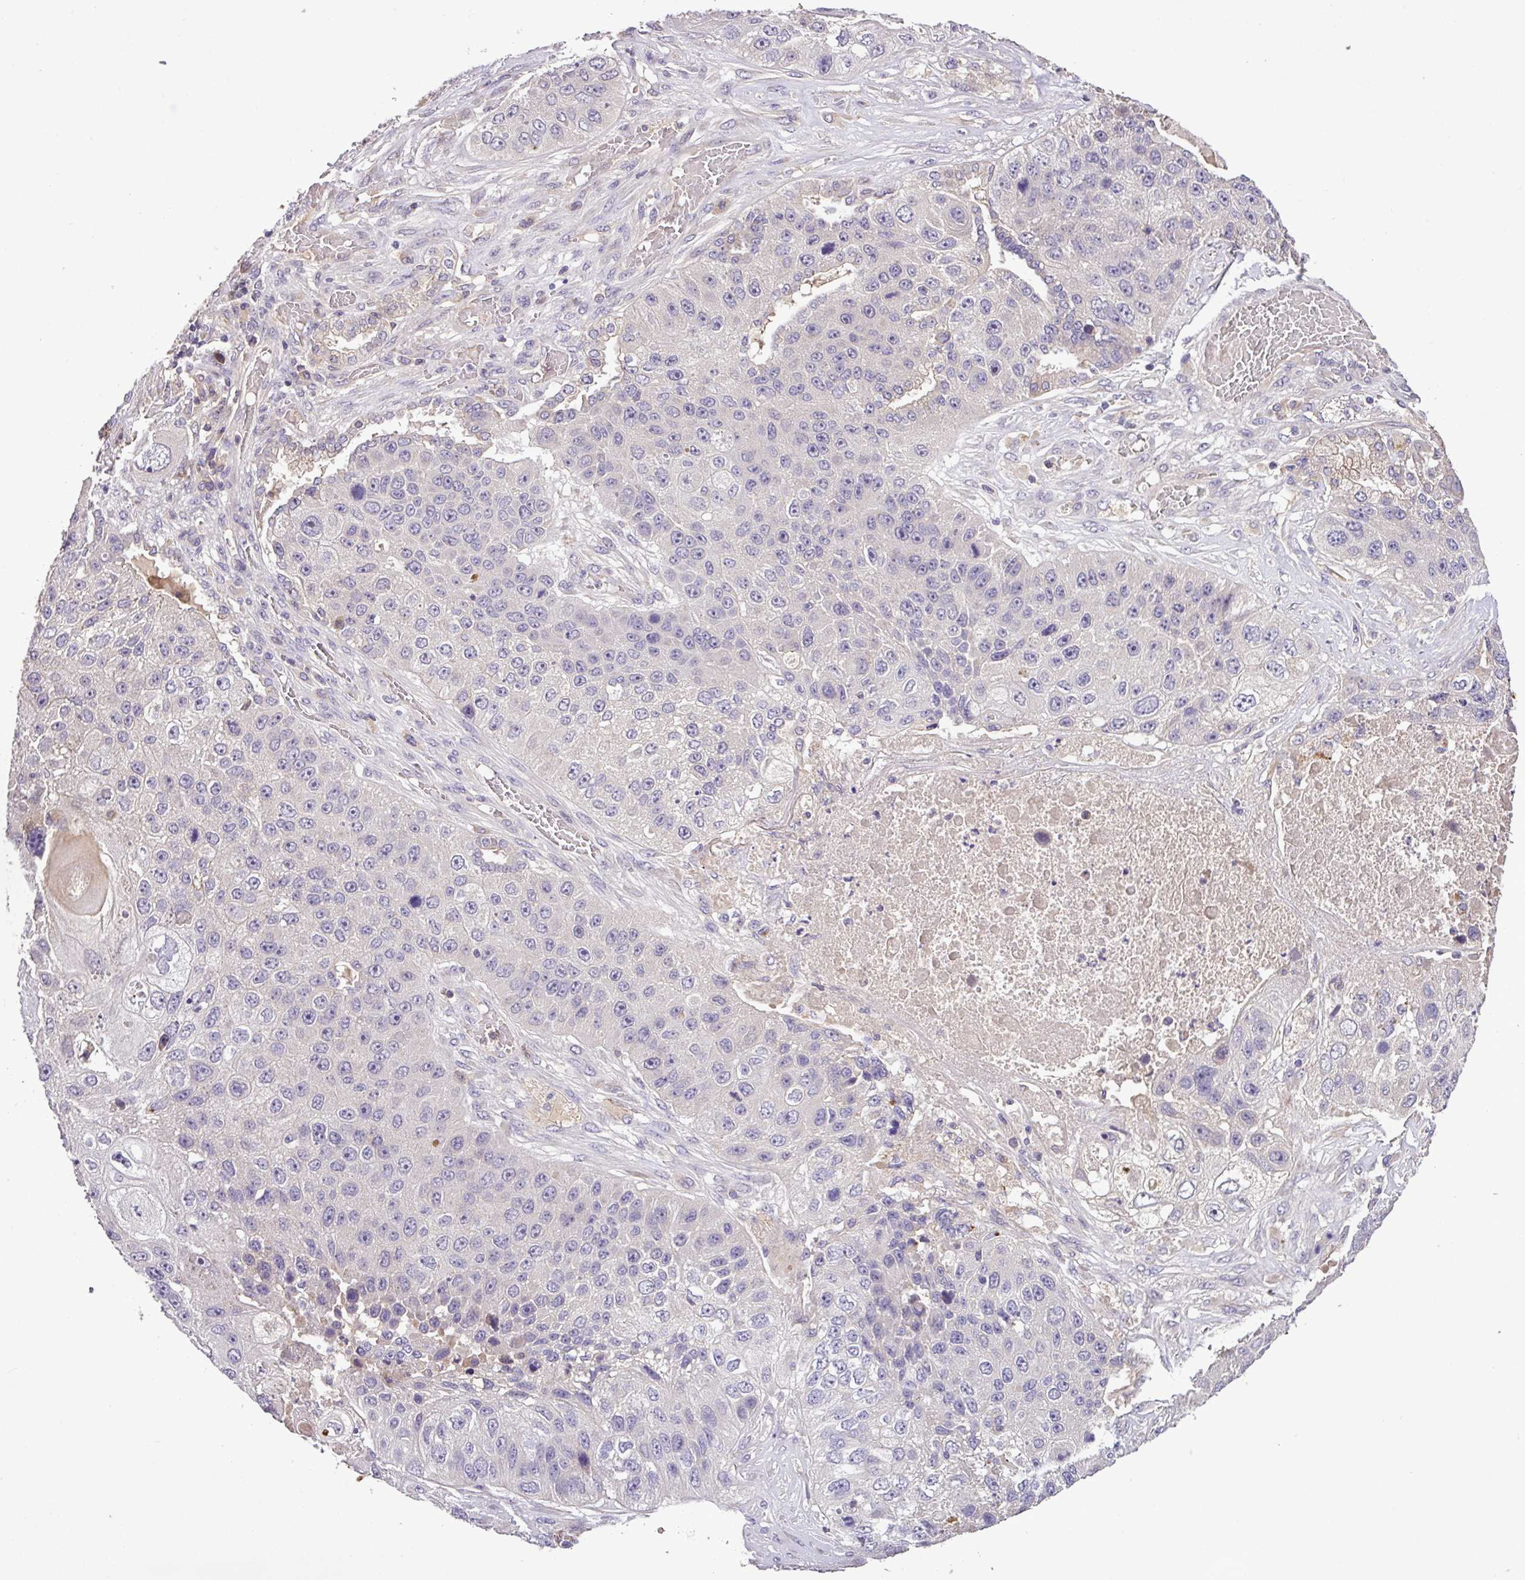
{"staining": {"intensity": "weak", "quantity": "<25%", "location": "cytoplasmic/membranous"}, "tissue": "lung cancer", "cell_type": "Tumor cells", "image_type": "cancer", "snomed": [{"axis": "morphology", "description": "Squamous cell carcinoma, NOS"}, {"axis": "topography", "description": "Lung"}], "caption": "Immunohistochemistry micrograph of neoplastic tissue: human squamous cell carcinoma (lung) stained with DAB reveals no significant protein positivity in tumor cells.", "gene": "ZNF266", "patient": {"sex": "male", "age": 61}}